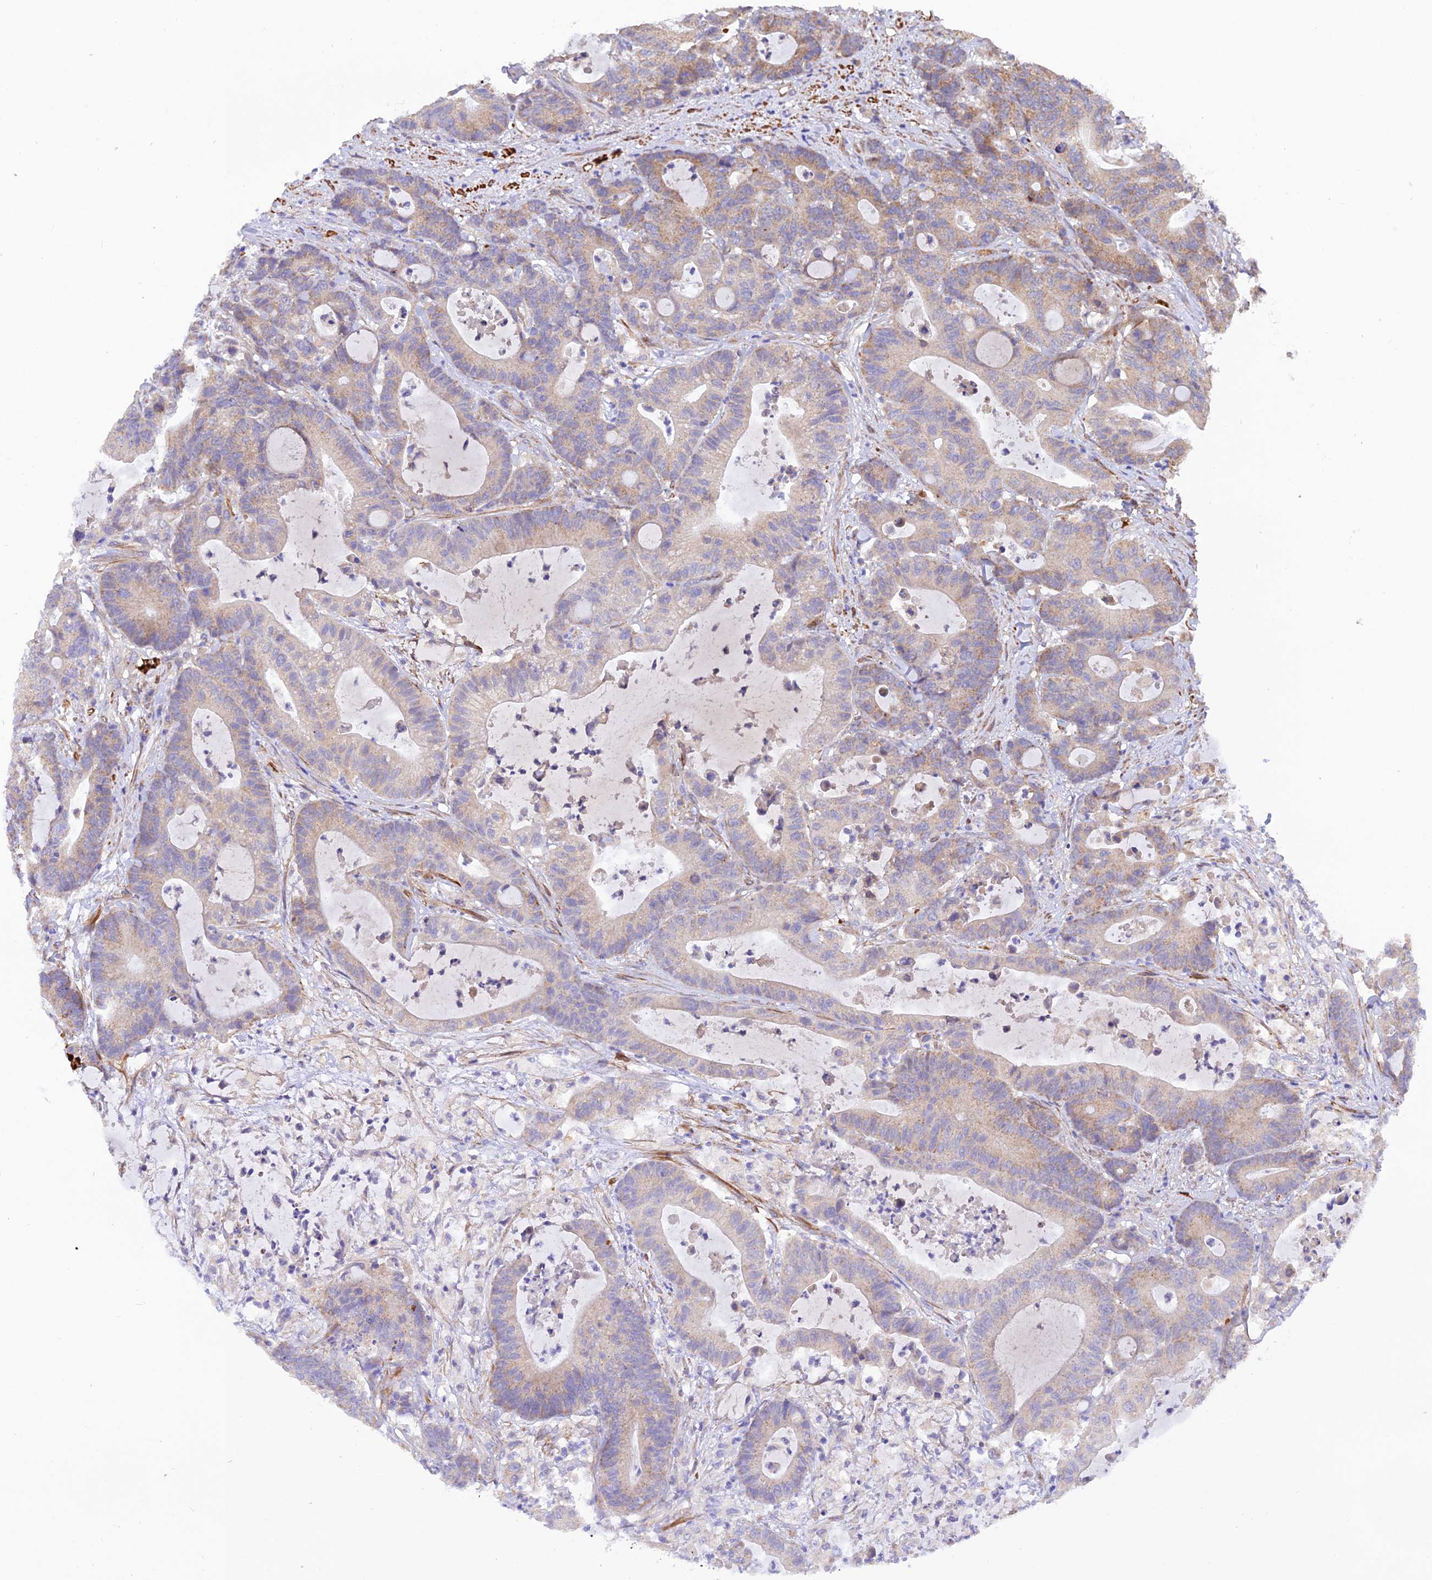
{"staining": {"intensity": "negative", "quantity": "none", "location": "none"}, "tissue": "colorectal cancer", "cell_type": "Tumor cells", "image_type": "cancer", "snomed": [{"axis": "morphology", "description": "Adenocarcinoma, NOS"}, {"axis": "topography", "description": "Colon"}], "caption": "Tumor cells show no significant protein expression in colorectal cancer.", "gene": "WDFY4", "patient": {"sex": "female", "age": 84}}